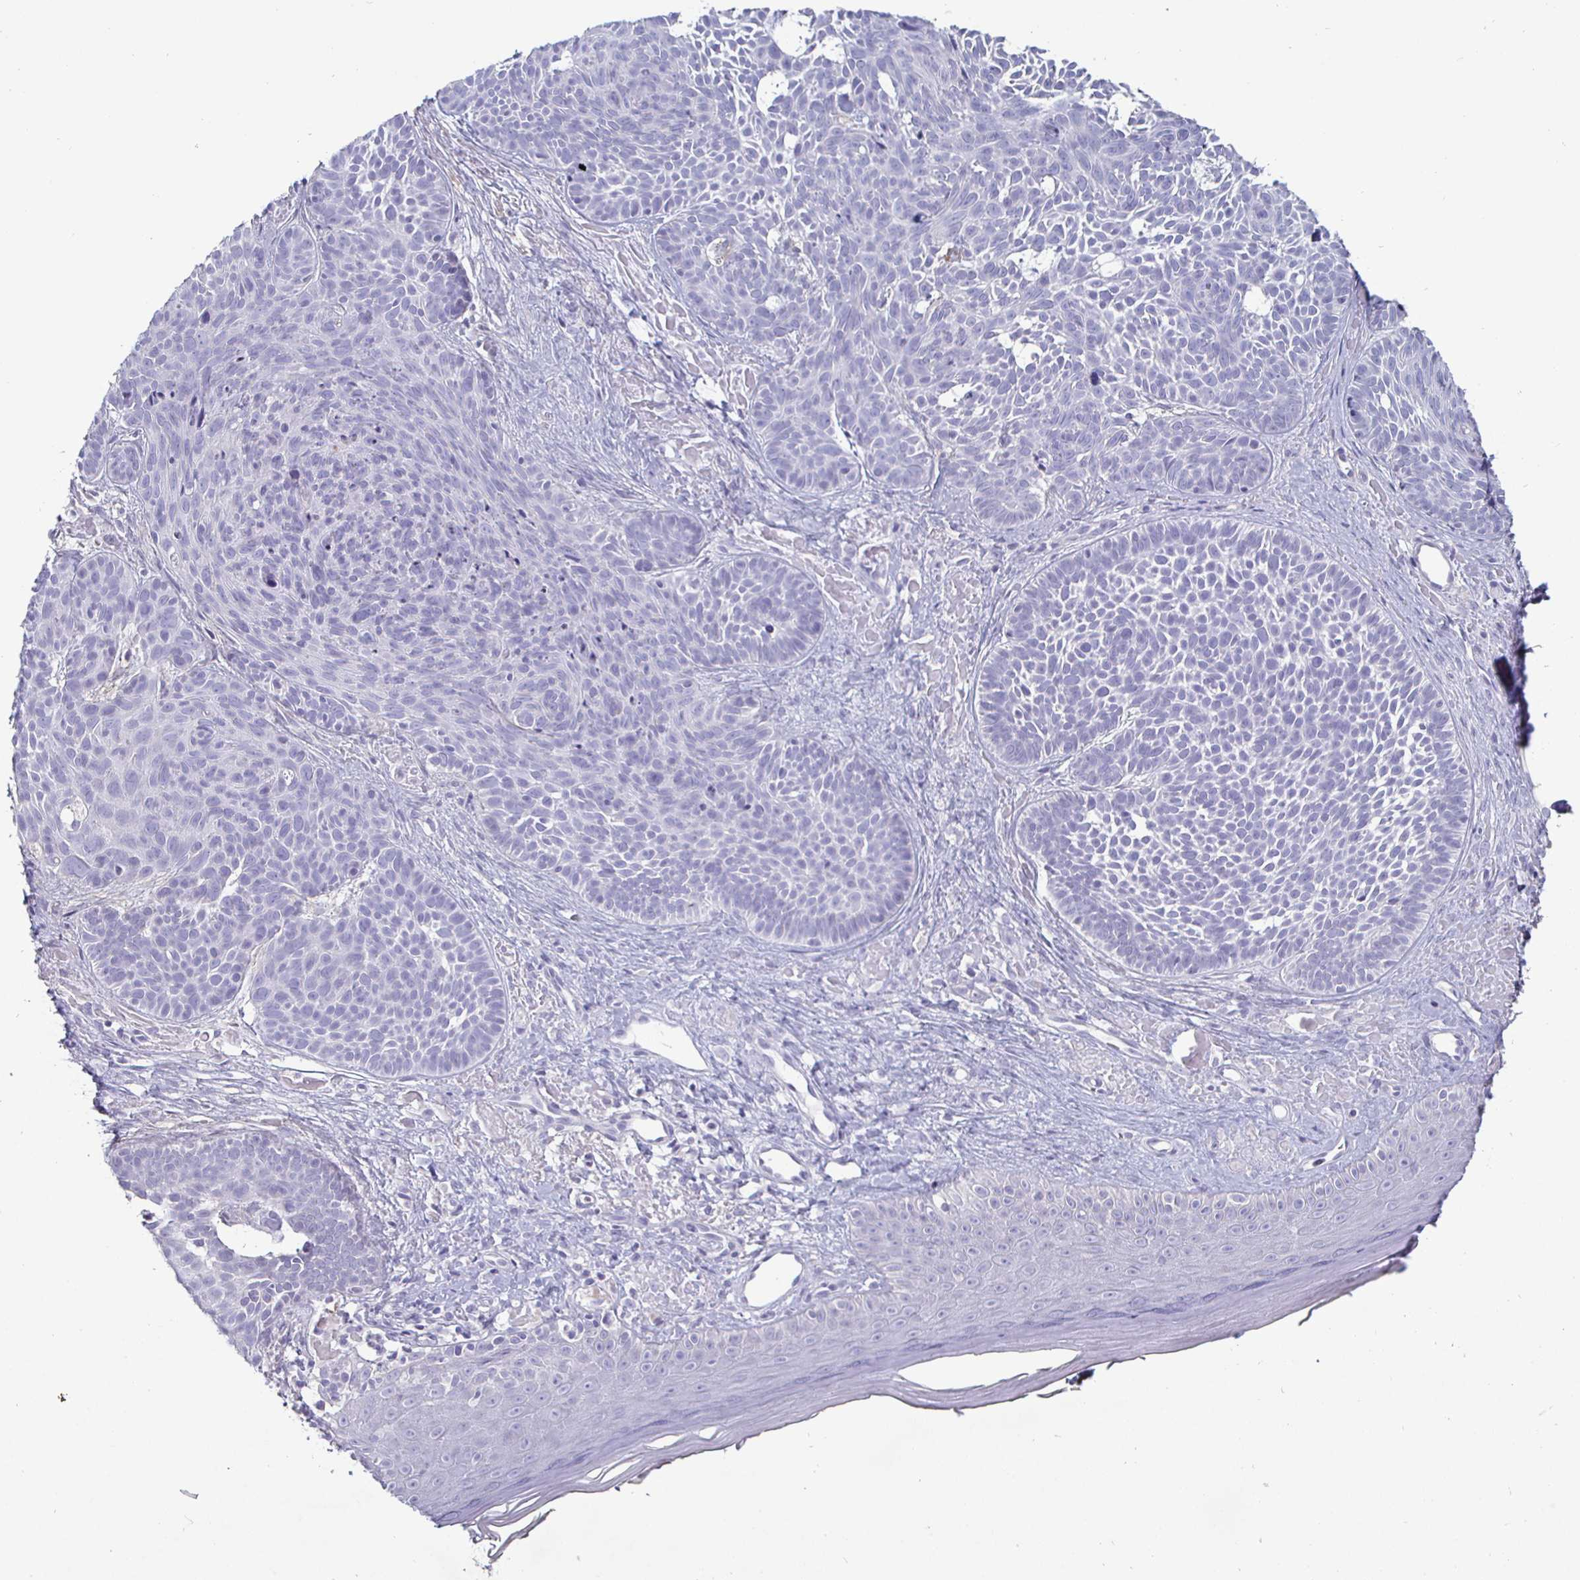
{"staining": {"intensity": "negative", "quantity": "none", "location": "none"}, "tissue": "skin cancer", "cell_type": "Tumor cells", "image_type": "cancer", "snomed": [{"axis": "morphology", "description": "Basal cell carcinoma"}, {"axis": "topography", "description": "Skin"}], "caption": "Tumor cells show no significant expression in skin cancer (basal cell carcinoma). The staining is performed using DAB brown chromogen with nuclei counter-stained in using hematoxylin.", "gene": "ENPP1", "patient": {"sex": "male", "age": 81}}